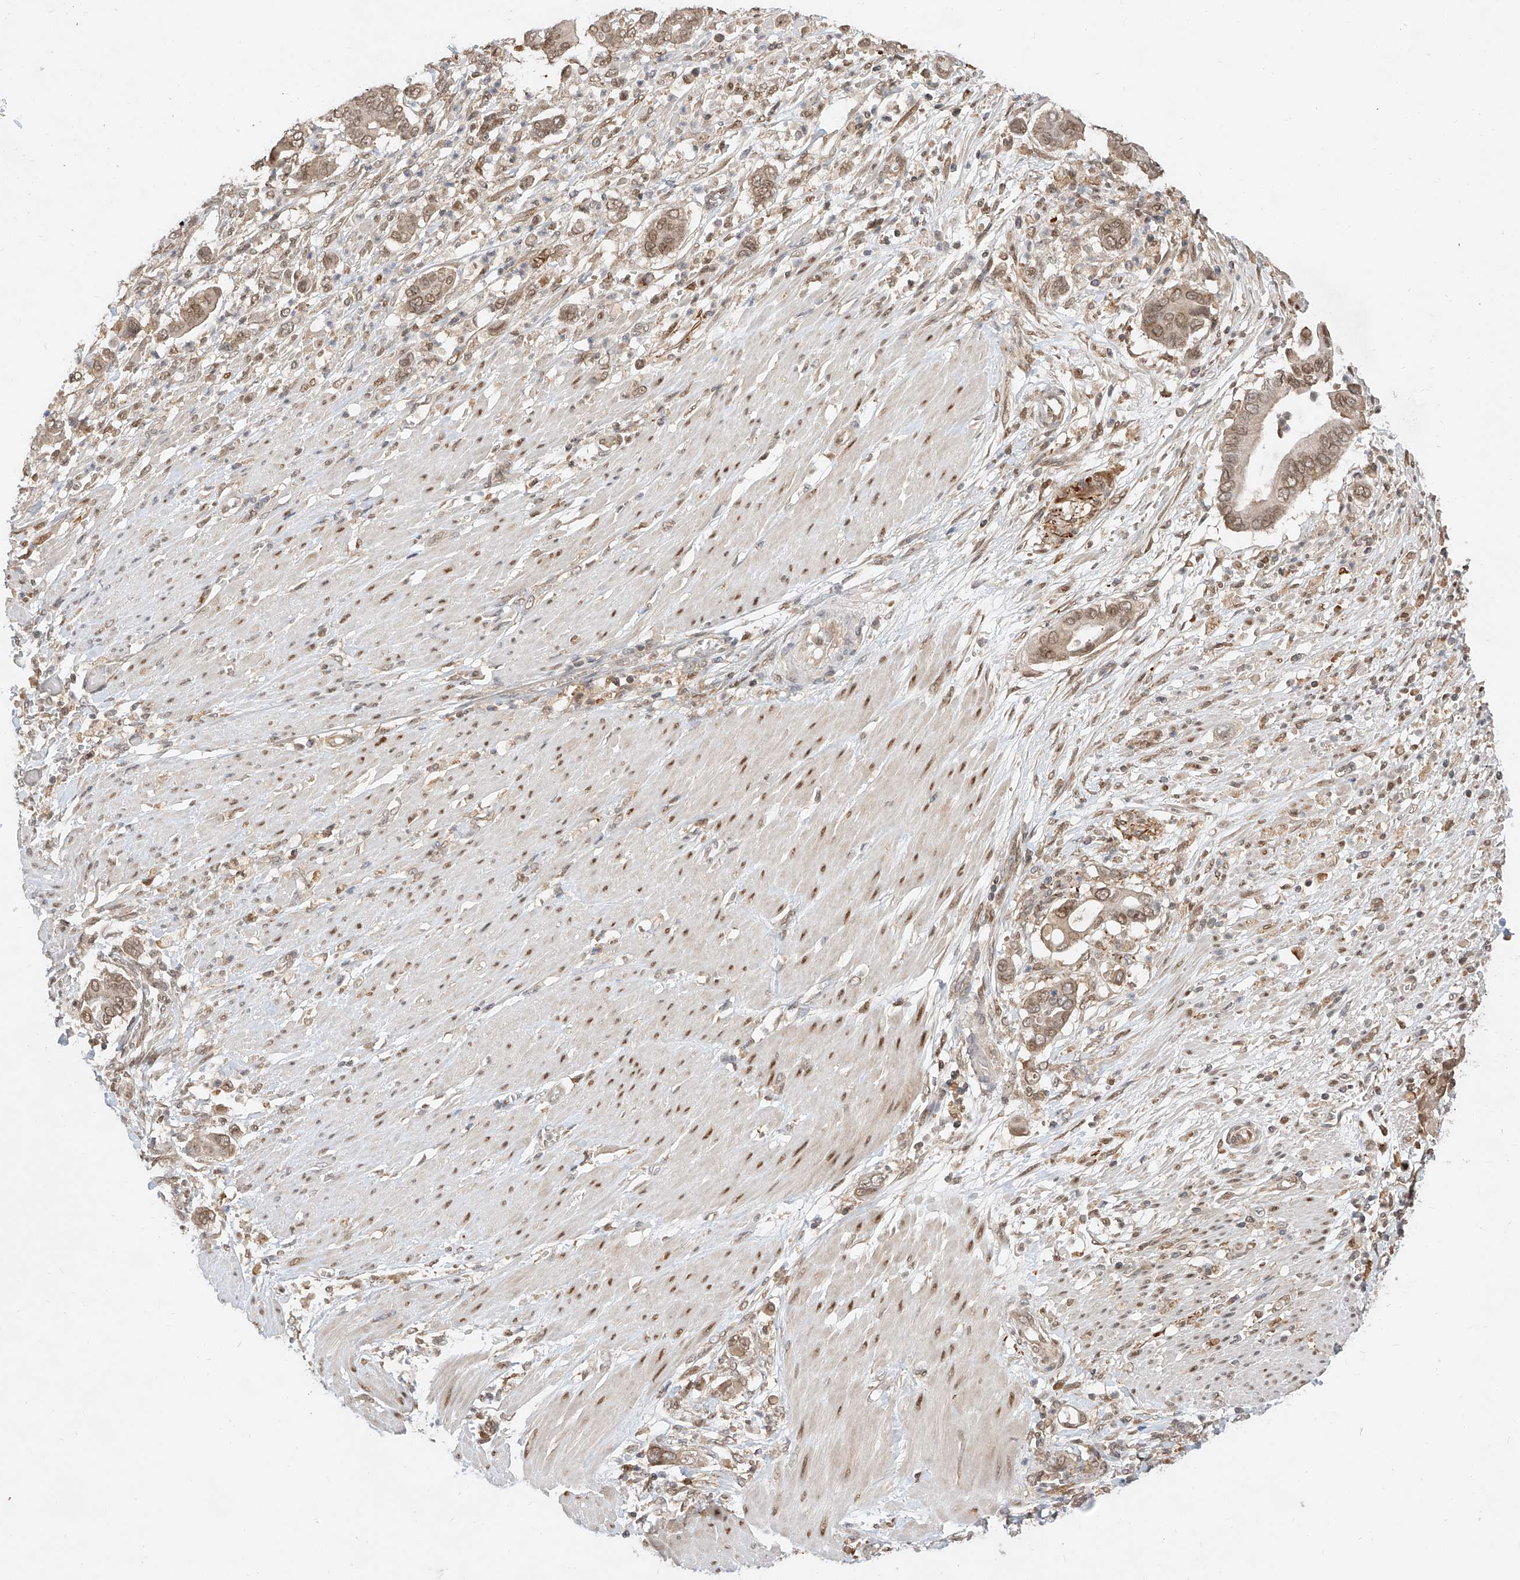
{"staining": {"intensity": "weak", "quantity": ">75%", "location": "nuclear"}, "tissue": "pancreatic cancer", "cell_type": "Tumor cells", "image_type": "cancer", "snomed": [{"axis": "morphology", "description": "Adenocarcinoma, NOS"}, {"axis": "topography", "description": "Pancreas"}], "caption": "Immunohistochemical staining of human pancreatic adenocarcinoma displays low levels of weak nuclear protein positivity in about >75% of tumor cells.", "gene": "DIRAS3", "patient": {"sex": "male", "age": 68}}